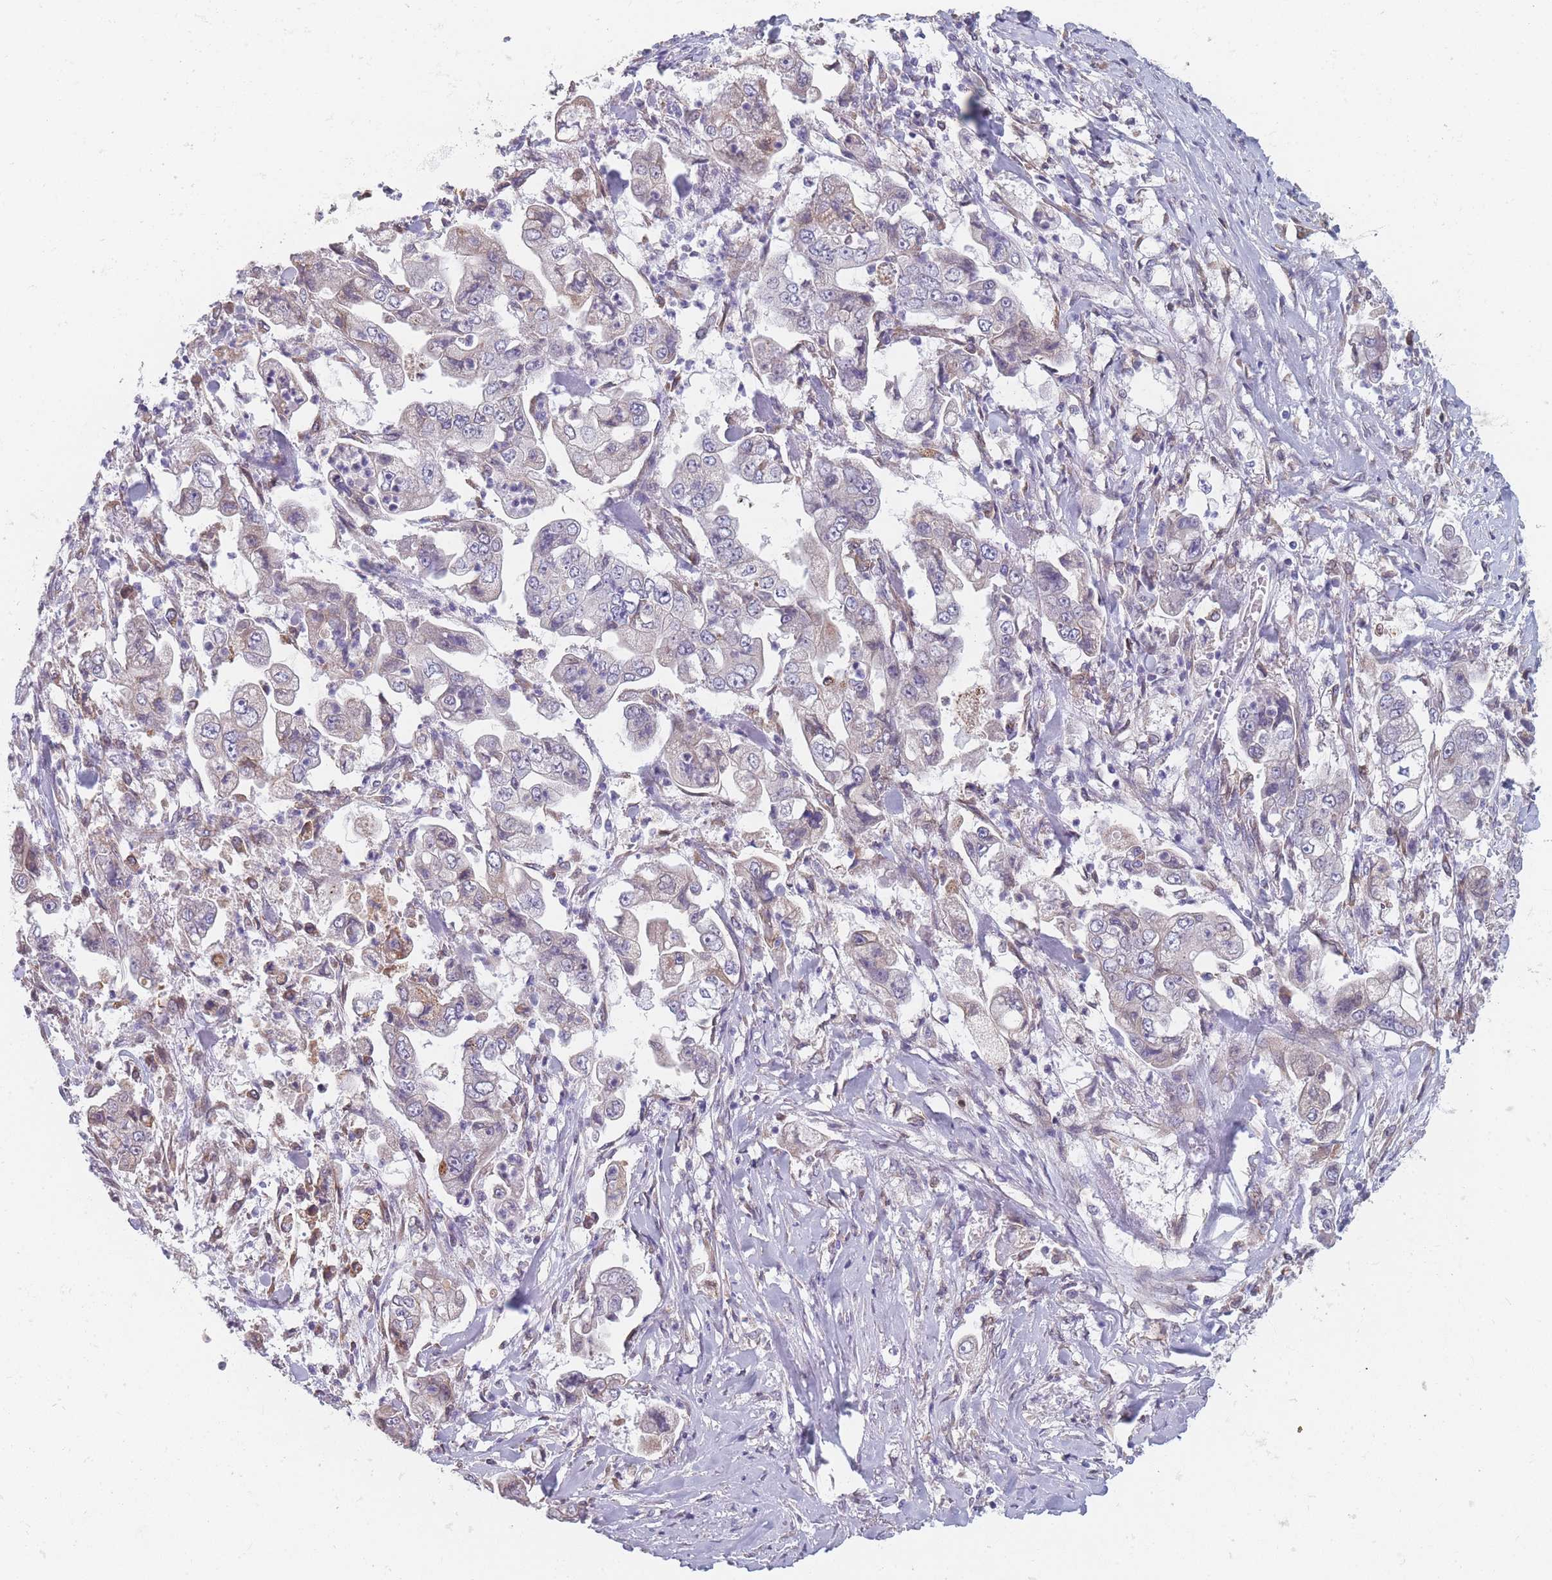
{"staining": {"intensity": "weak", "quantity": "<25%", "location": "cytoplasmic/membranous"}, "tissue": "stomach cancer", "cell_type": "Tumor cells", "image_type": "cancer", "snomed": [{"axis": "morphology", "description": "Adenocarcinoma, NOS"}, {"axis": "topography", "description": "Stomach"}], "caption": "The histopathology image exhibits no staining of tumor cells in stomach cancer.", "gene": "TMED10", "patient": {"sex": "male", "age": 62}}